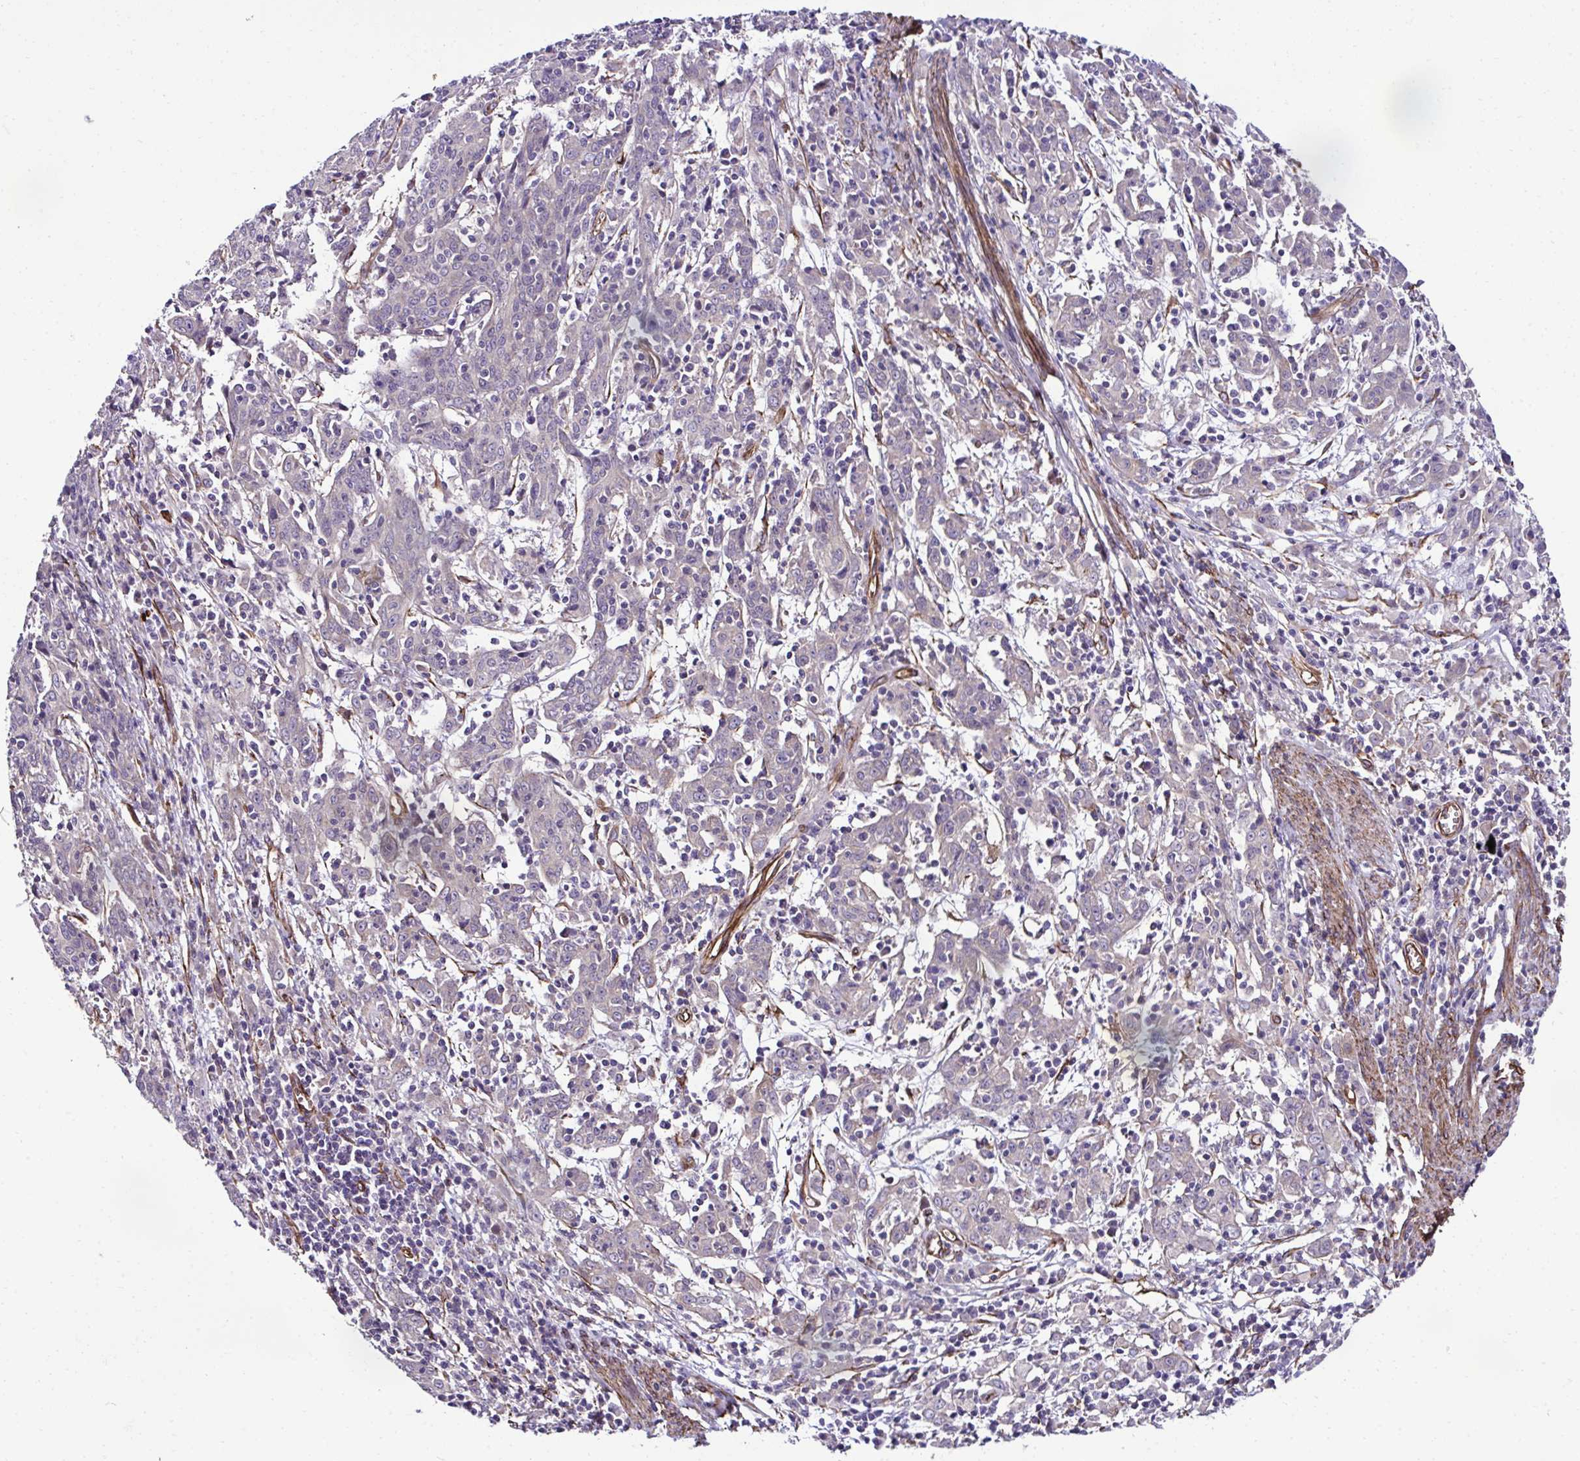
{"staining": {"intensity": "negative", "quantity": "none", "location": "none"}, "tissue": "cervical cancer", "cell_type": "Tumor cells", "image_type": "cancer", "snomed": [{"axis": "morphology", "description": "Squamous cell carcinoma, NOS"}, {"axis": "topography", "description": "Cervix"}], "caption": "IHC image of neoplastic tissue: human squamous cell carcinoma (cervical) stained with DAB shows no significant protein staining in tumor cells.", "gene": "TRIM52", "patient": {"sex": "female", "age": 67}}